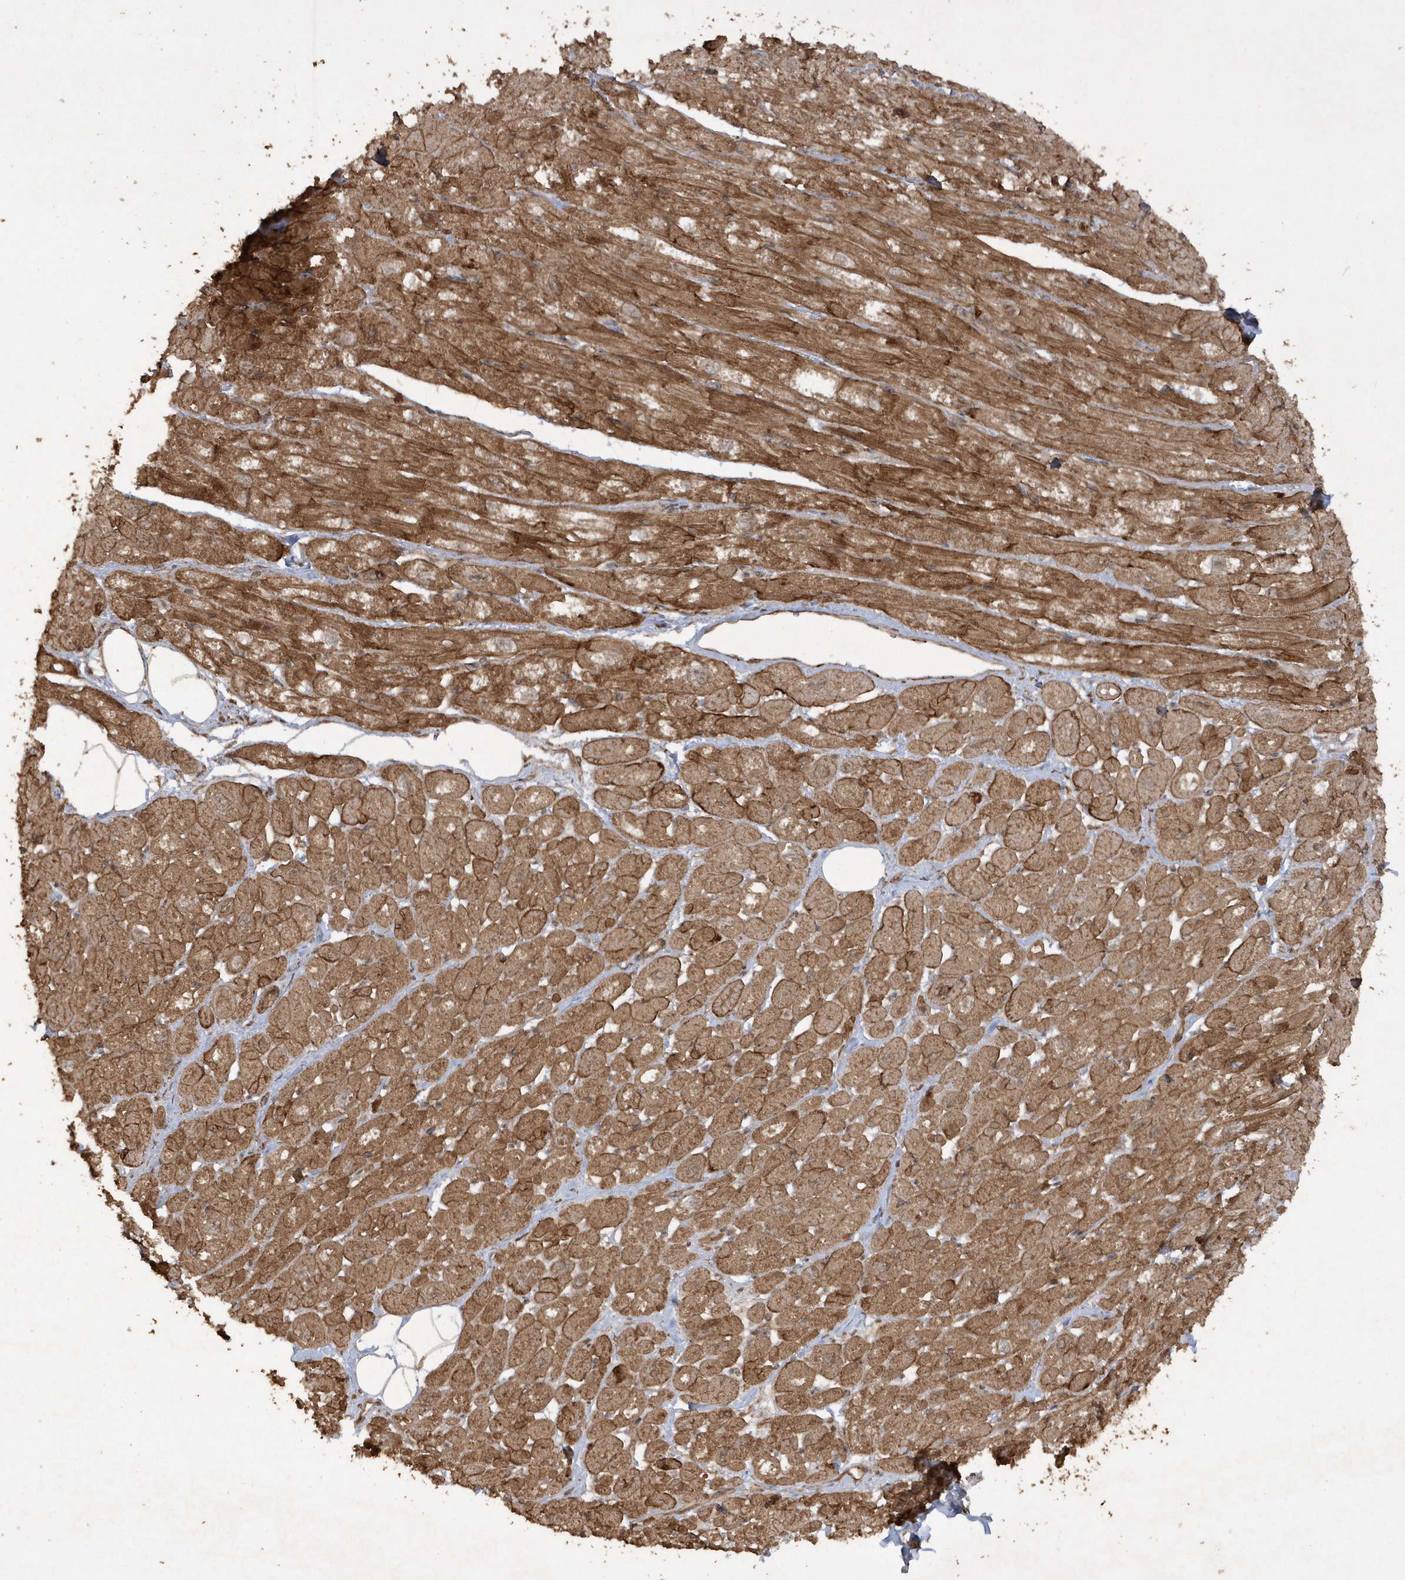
{"staining": {"intensity": "moderate", "quantity": ">75%", "location": "cytoplasmic/membranous"}, "tissue": "heart muscle", "cell_type": "Cardiomyocytes", "image_type": "normal", "snomed": [{"axis": "morphology", "description": "Normal tissue, NOS"}, {"axis": "topography", "description": "Heart"}], "caption": "An image of human heart muscle stained for a protein demonstrates moderate cytoplasmic/membranous brown staining in cardiomyocytes. Nuclei are stained in blue.", "gene": "AVPI1", "patient": {"sex": "male", "age": 50}}